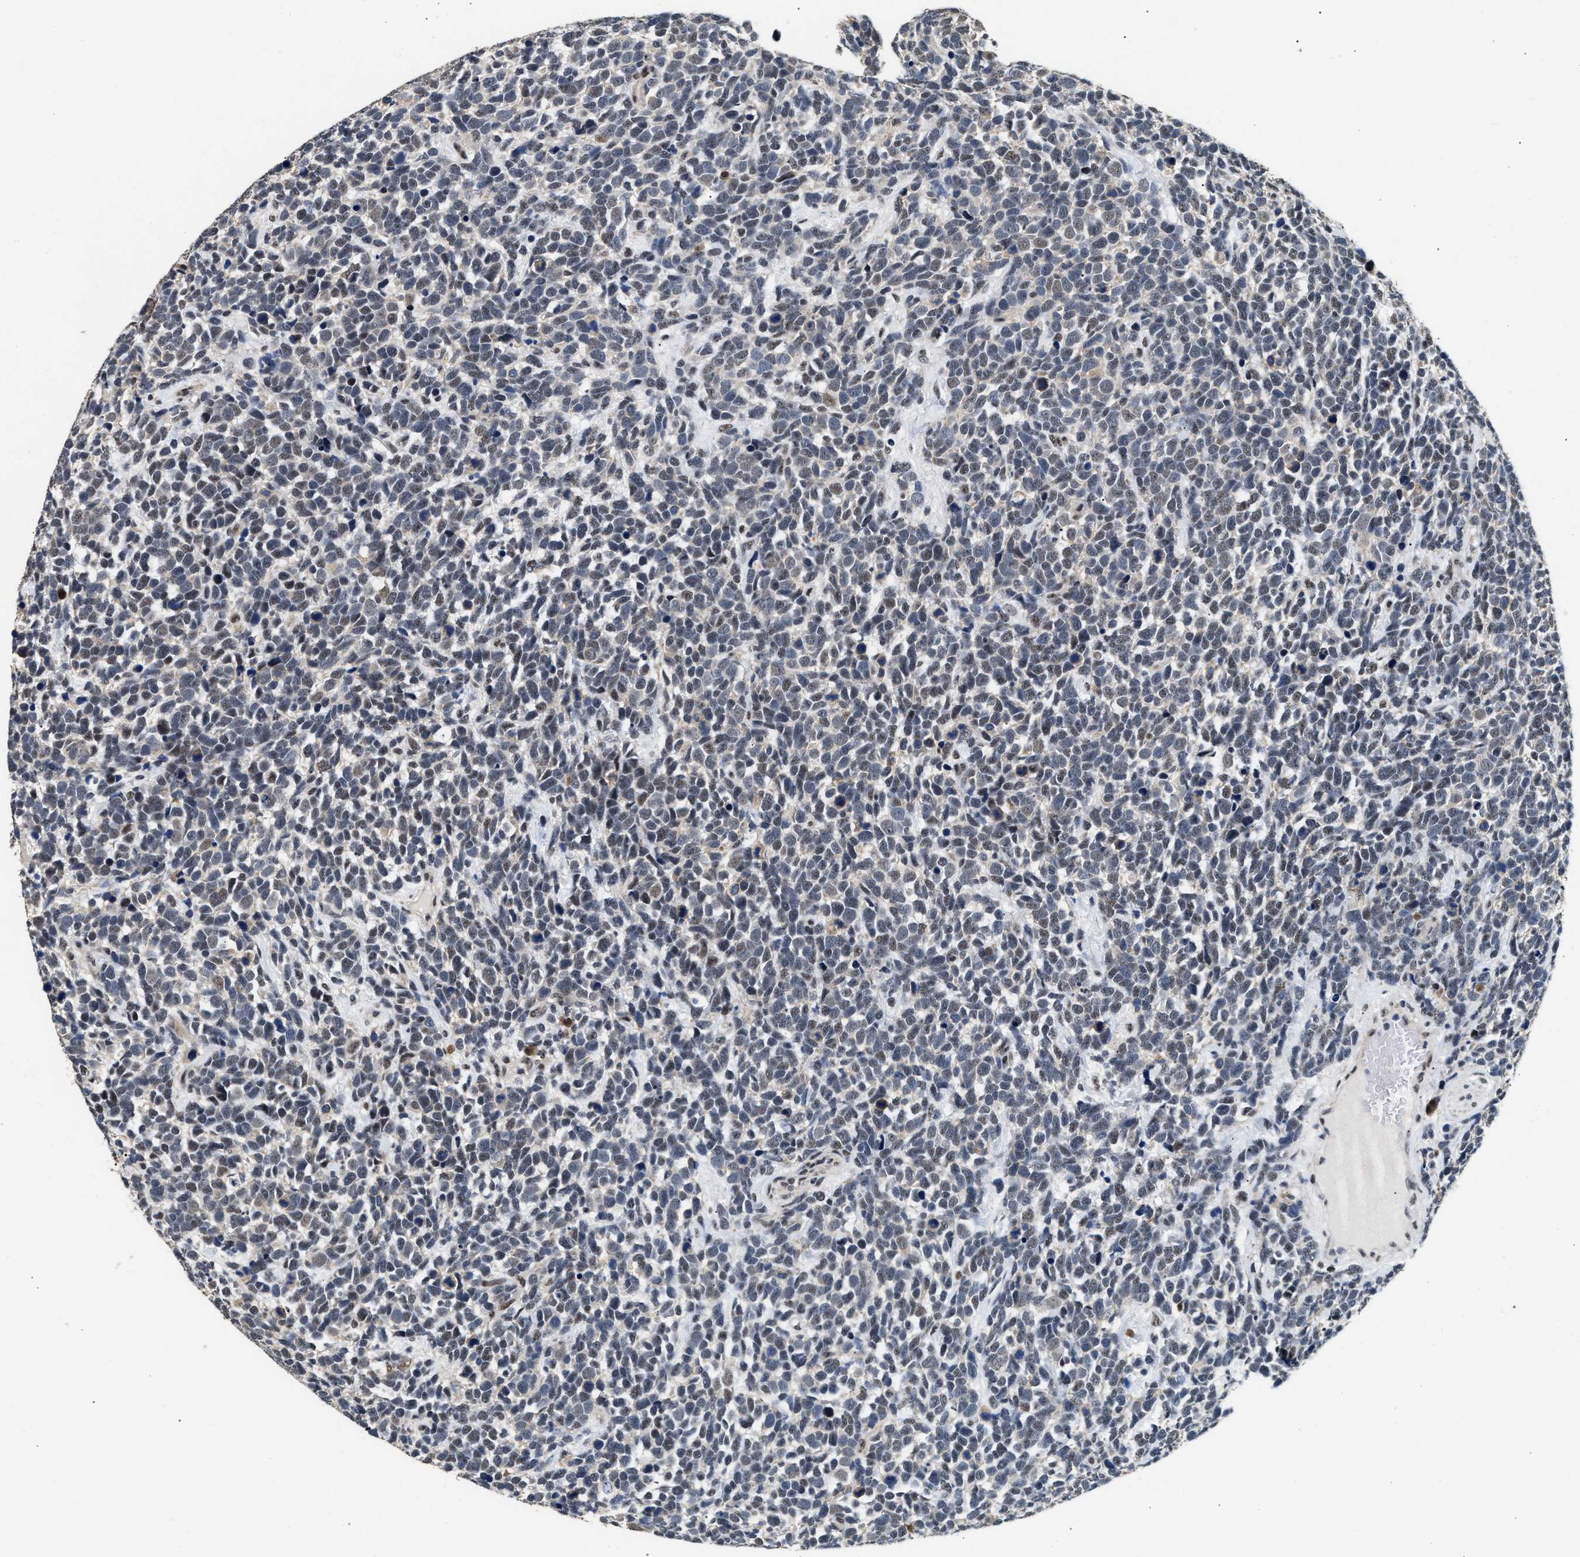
{"staining": {"intensity": "weak", "quantity": "25%-75%", "location": "nuclear"}, "tissue": "urothelial cancer", "cell_type": "Tumor cells", "image_type": "cancer", "snomed": [{"axis": "morphology", "description": "Urothelial carcinoma, High grade"}, {"axis": "topography", "description": "Urinary bladder"}], "caption": "Immunohistochemical staining of high-grade urothelial carcinoma shows low levels of weak nuclear protein expression in approximately 25%-75% of tumor cells.", "gene": "THOC1", "patient": {"sex": "female", "age": 82}}